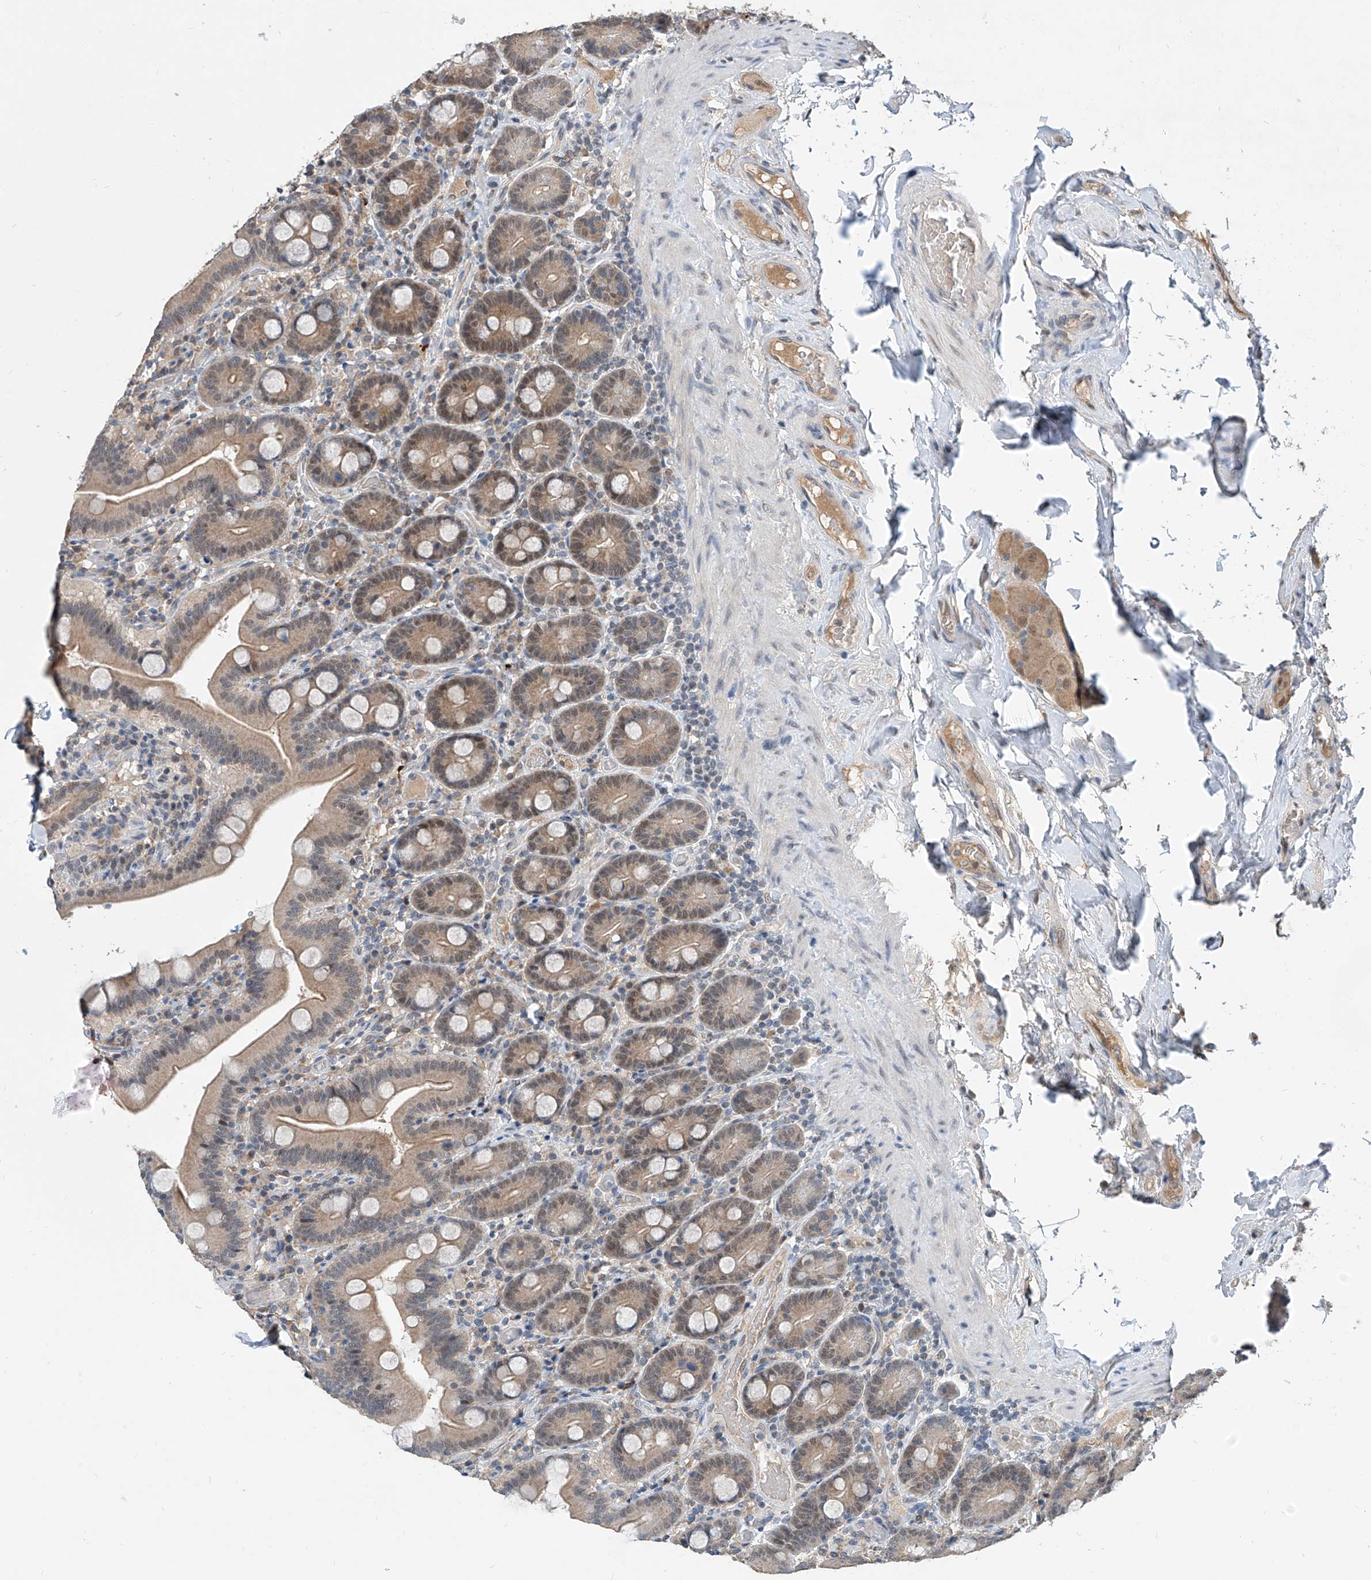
{"staining": {"intensity": "weak", "quantity": "25%-75%", "location": "cytoplasmic/membranous"}, "tissue": "duodenum", "cell_type": "Glandular cells", "image_type": "normal", "snomed": [{"axis": "morphology", "description": "Normal tissue, NOS"}, {"axis": "topography", "description": "Duodenum"}], "caption": "Protein analysis of benign duodenum reveals weak cytoplasmic/membranous positivity in about 25%-75% of glandular cells. (brown staining indicates protein expression, while blue staining denotes nuclei).", "gene": "CARMIL3", "patient": {"sex": "male", "age": 55}}